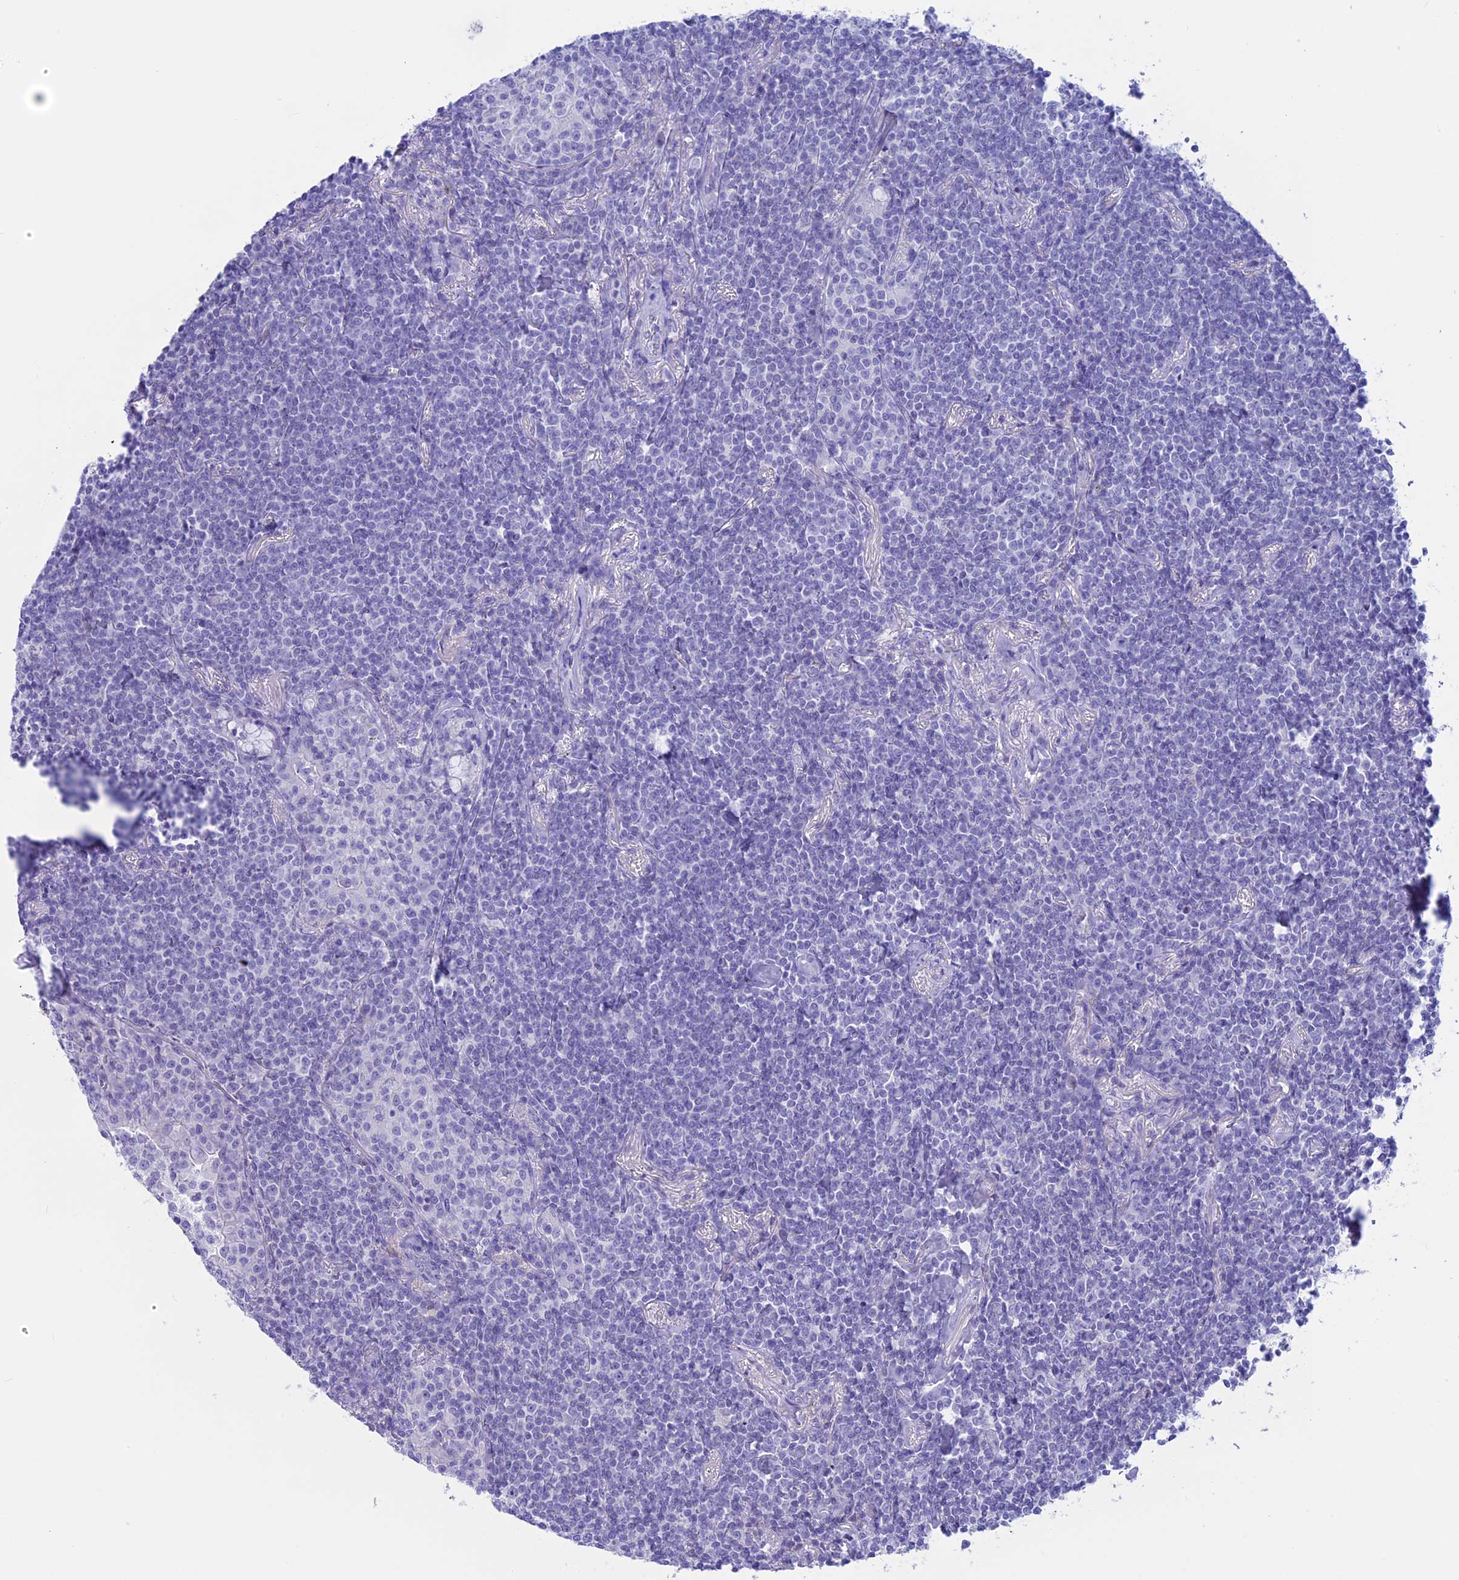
{"staining": {"intensity": "negative", "quantity": "none", "location": "none"}, "tissue": "lymphoma", "cell_type": "Tumor cells", "image_type": "cancer", "snomed": [{"axis": "morphology", "description": "Malignant lymphoma, non-Hodgkin's type, Low grade"}, {"axis": "topography", "description": "Lung"}], "caption": "This image is of lymphoma stained with IHC to label a protein in brown with the nuclei are counter-stained blue. There is no expression in tumor cells.", "gene": "RP1", "patient": {"sex": "female", "age": 71}}